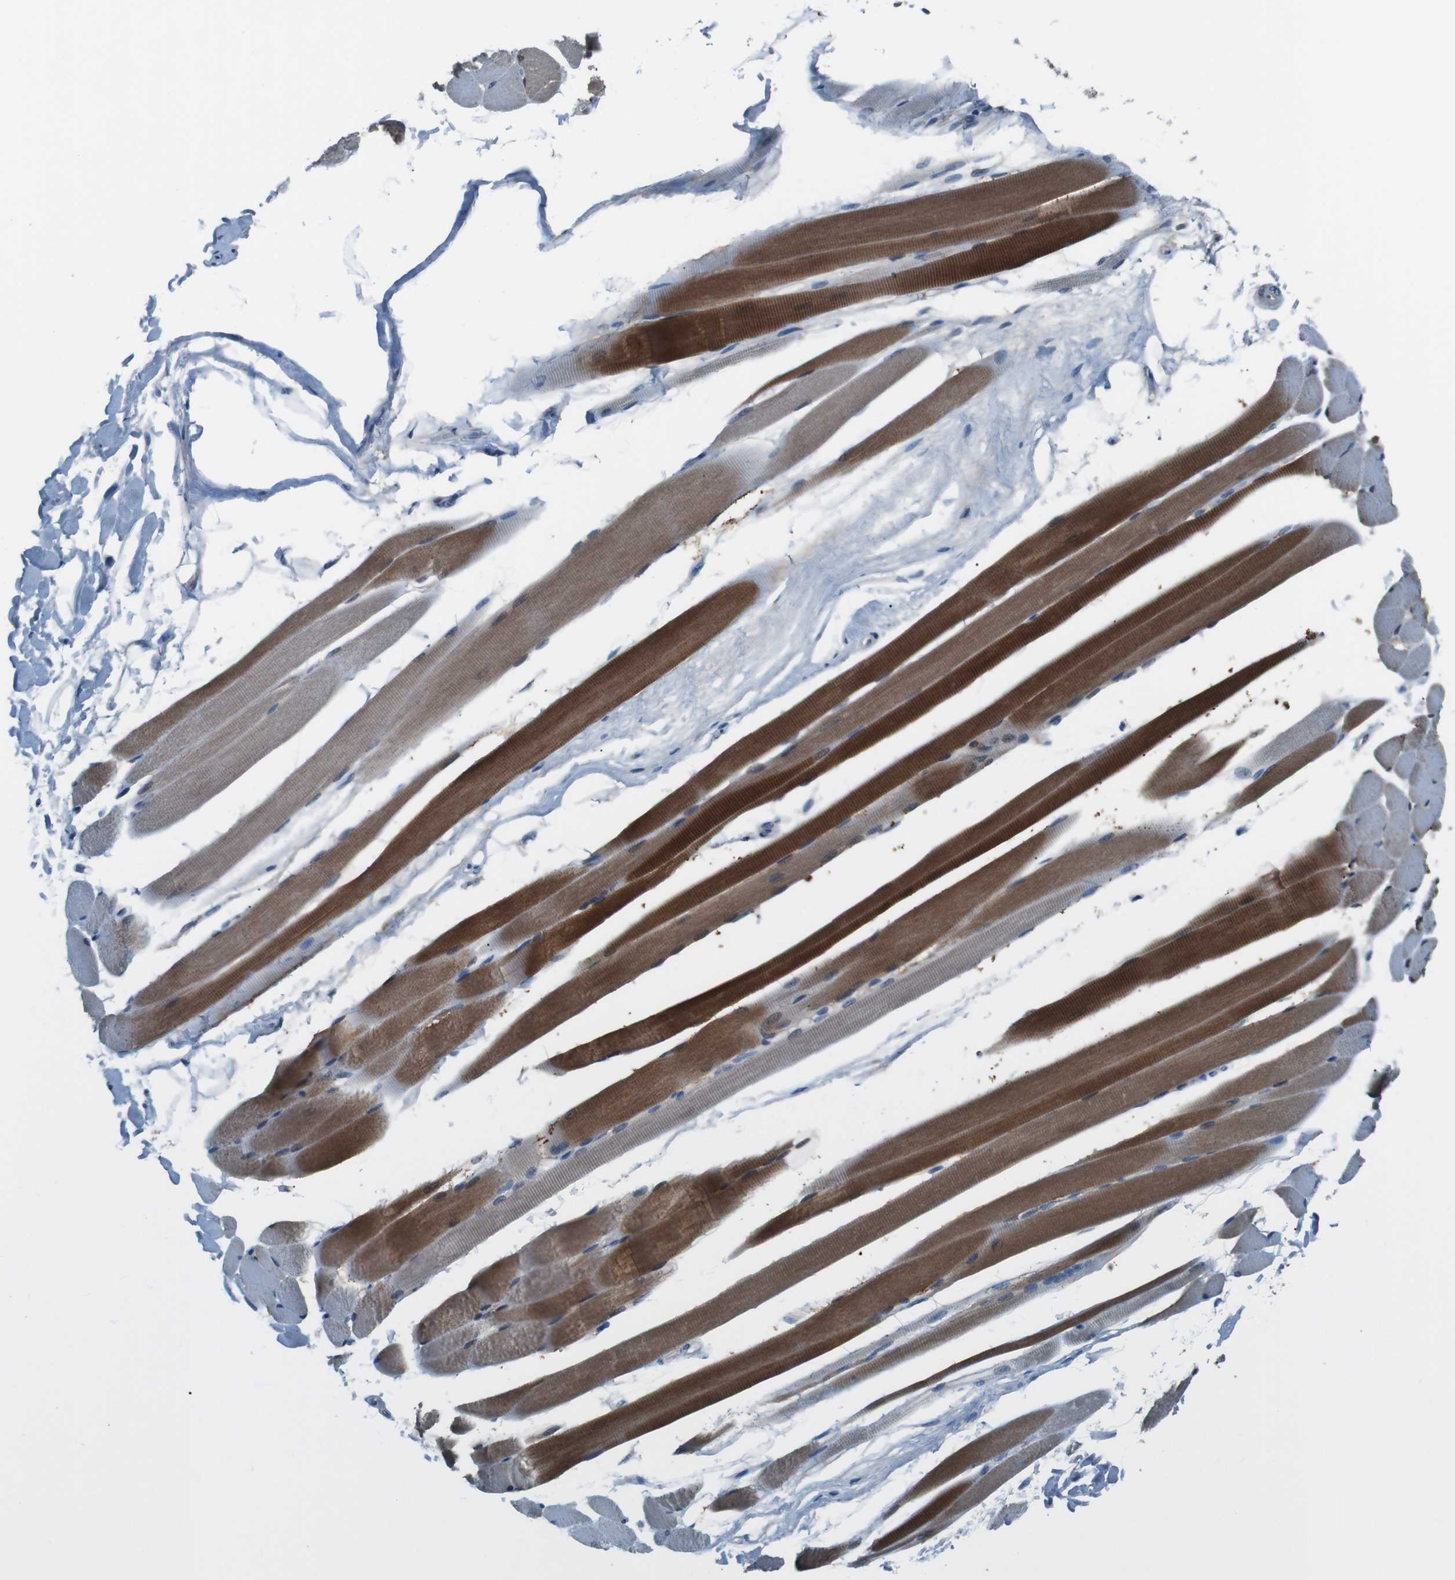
{"staining": {"intensity": "moderate", "quantity": ">75%", "location": "cytoplasmic/membranous,nuclear"}, "tissue": "skeletal muscle", "cell_type": "Myocytes", "image_type": "normal", "snomed": [{"axis": "morphology", "description": "Normal tissue, NOS"}, {"axis": "topography", "description": "Skeletal muscle"}, {"axis": "topography", "description": "Peripheral nerve tissue"}], "caption": "The micrograph exhibits staining of benign skeletal muscle, revealing moderate cytoplasmic/membranous,nuclear protein expression (brown color) within myocytes.", "gene": "NANOS2", "patient": {"sex": "female", "age": 84}}